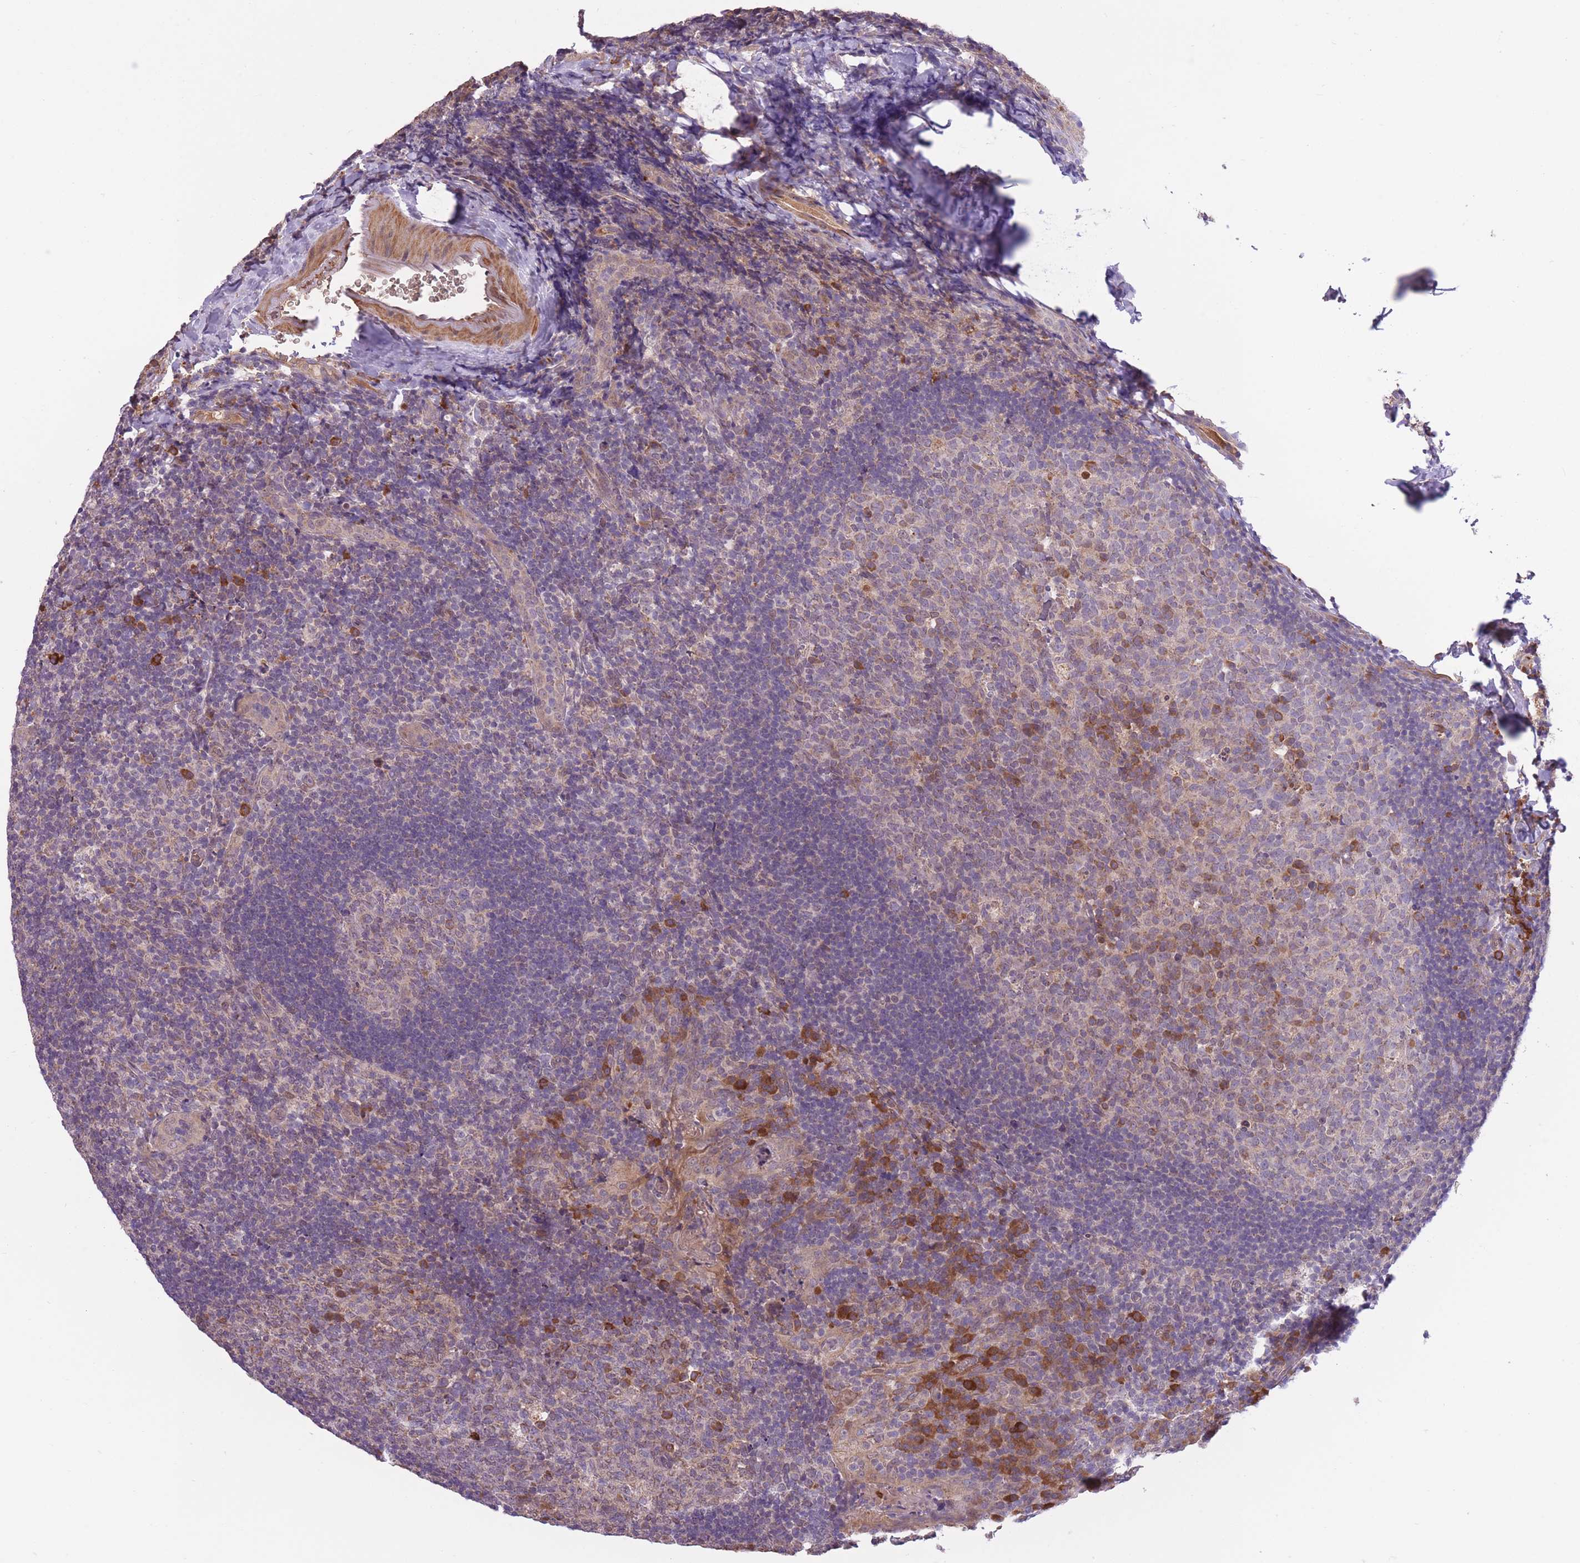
{"staining": {"intensity": "moderate", "quantity": "25%-75%", "location": "cytoplasmic/membranous"}, "tissue": "tonsil", "cell_type": "Germinal center cells", "image_type": "normal", "snomed": [{"axis": "morphology", "description": "Normal tissue, NOS"}, {"axis": "topography", "description": "Tonsil"}], "caption": "Germinal center cells reveal medium levels of moderate cytoplasmic/membranous staining in approximately 25%-75% of cells in benign human tonsil. (Brightfield microscopy of DAB IHC at high magnification).", "gene": "POLR3F", "patient": {"sex": "male", "age": 17}}